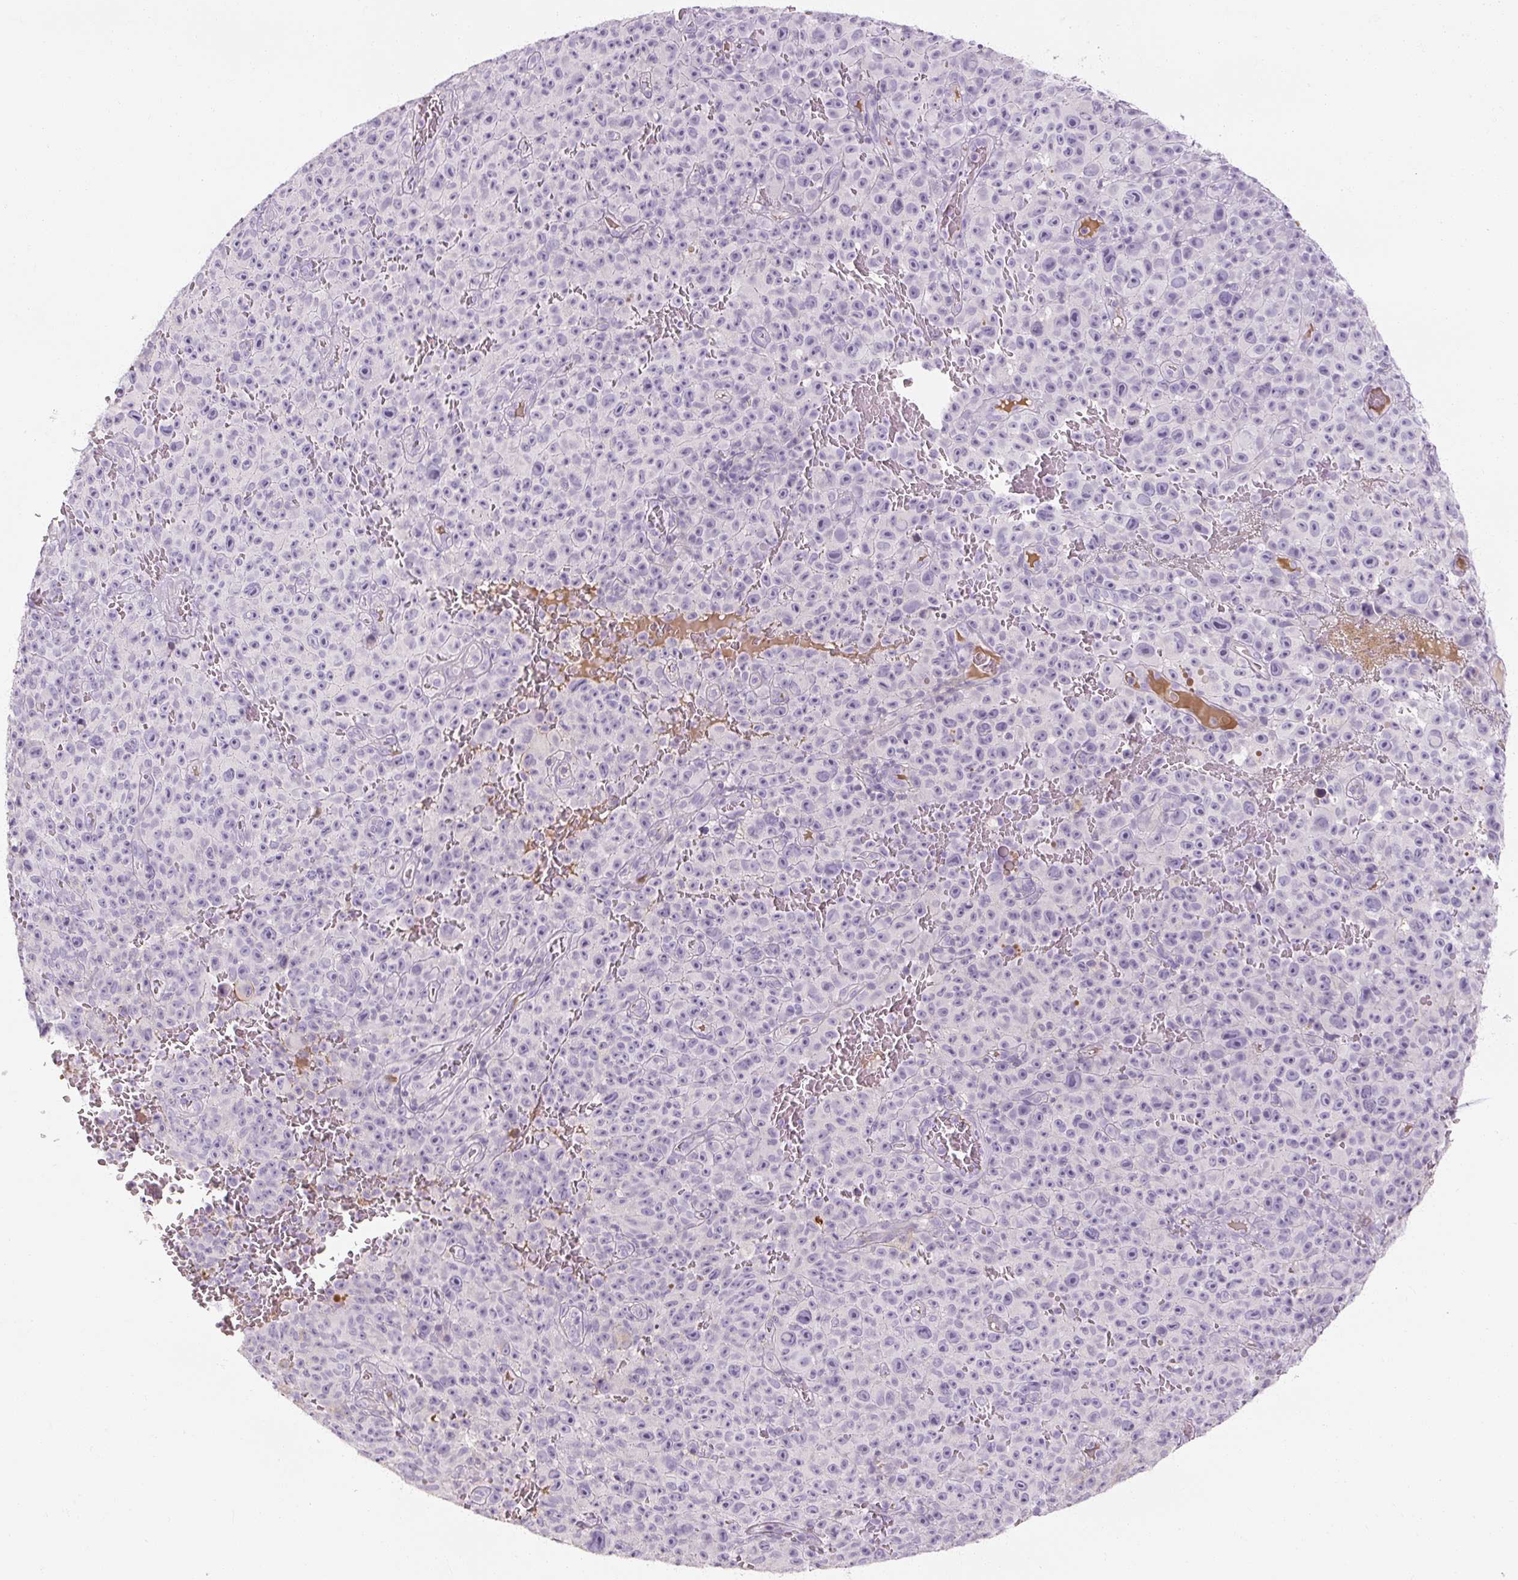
{"staining": {"intensity": "negative", "quantity": "none", "location": "none"}, "tissue": "melanoma", "cell_type": "Tumor cells", "image_type": "cancer", "snomed": [{"axis": "morphology", "description": "Malignant melanoma, NOS"}, {"axis": "topography", "description": "Skin"}], "caption": "A high-resolution photomicrograph shows immunohistochemistry (IHC) staining of malignant melanoma, which shows no significant expression in tumor cells.", "gene": "NFE2L3", "patient": {"sex": "female", "age": 82}}